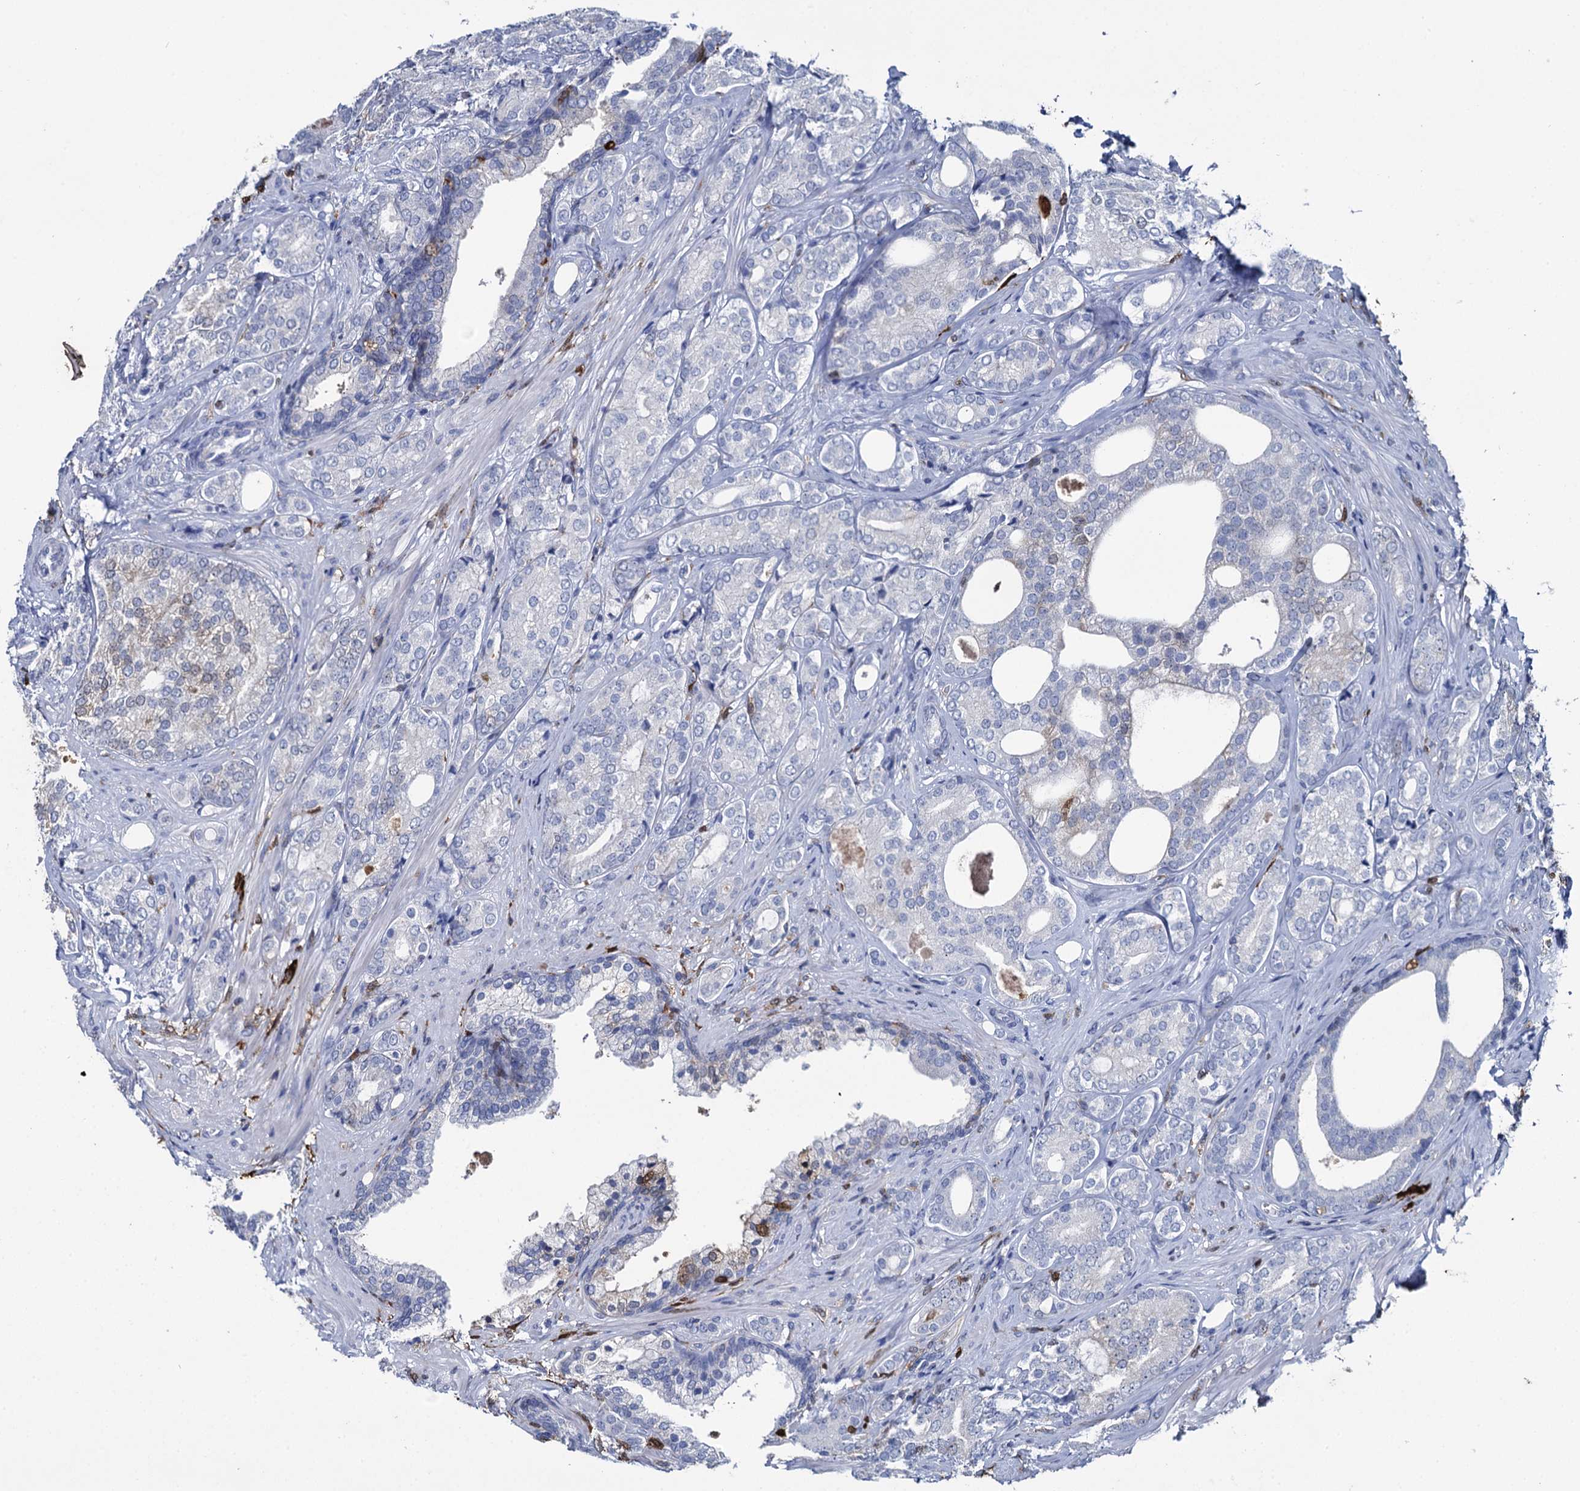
{"staining": {"intensity": "moderate", "quantity": "<25%", "location": "cytoplasmic/membranous"}, "tissue": "prostate cancer", "cell_type": "Tumor cells", "image_type": "cancer", "snomed": [{"axis": "morphology", "description": "Adenocarcinoma, High grade"}, {"axis": "topography", "description": "Prostate"}], "caption": "An IHC histopathology image of neoplastic tissue is shown. Protein staining in brown shows moderate cytoplasmic/membranous positivity in prostate cancer (high-grade adenocarcinoma) within tumor cells.", "gene": "FABP5", "patient": {"sex": "male", "age": 60}}